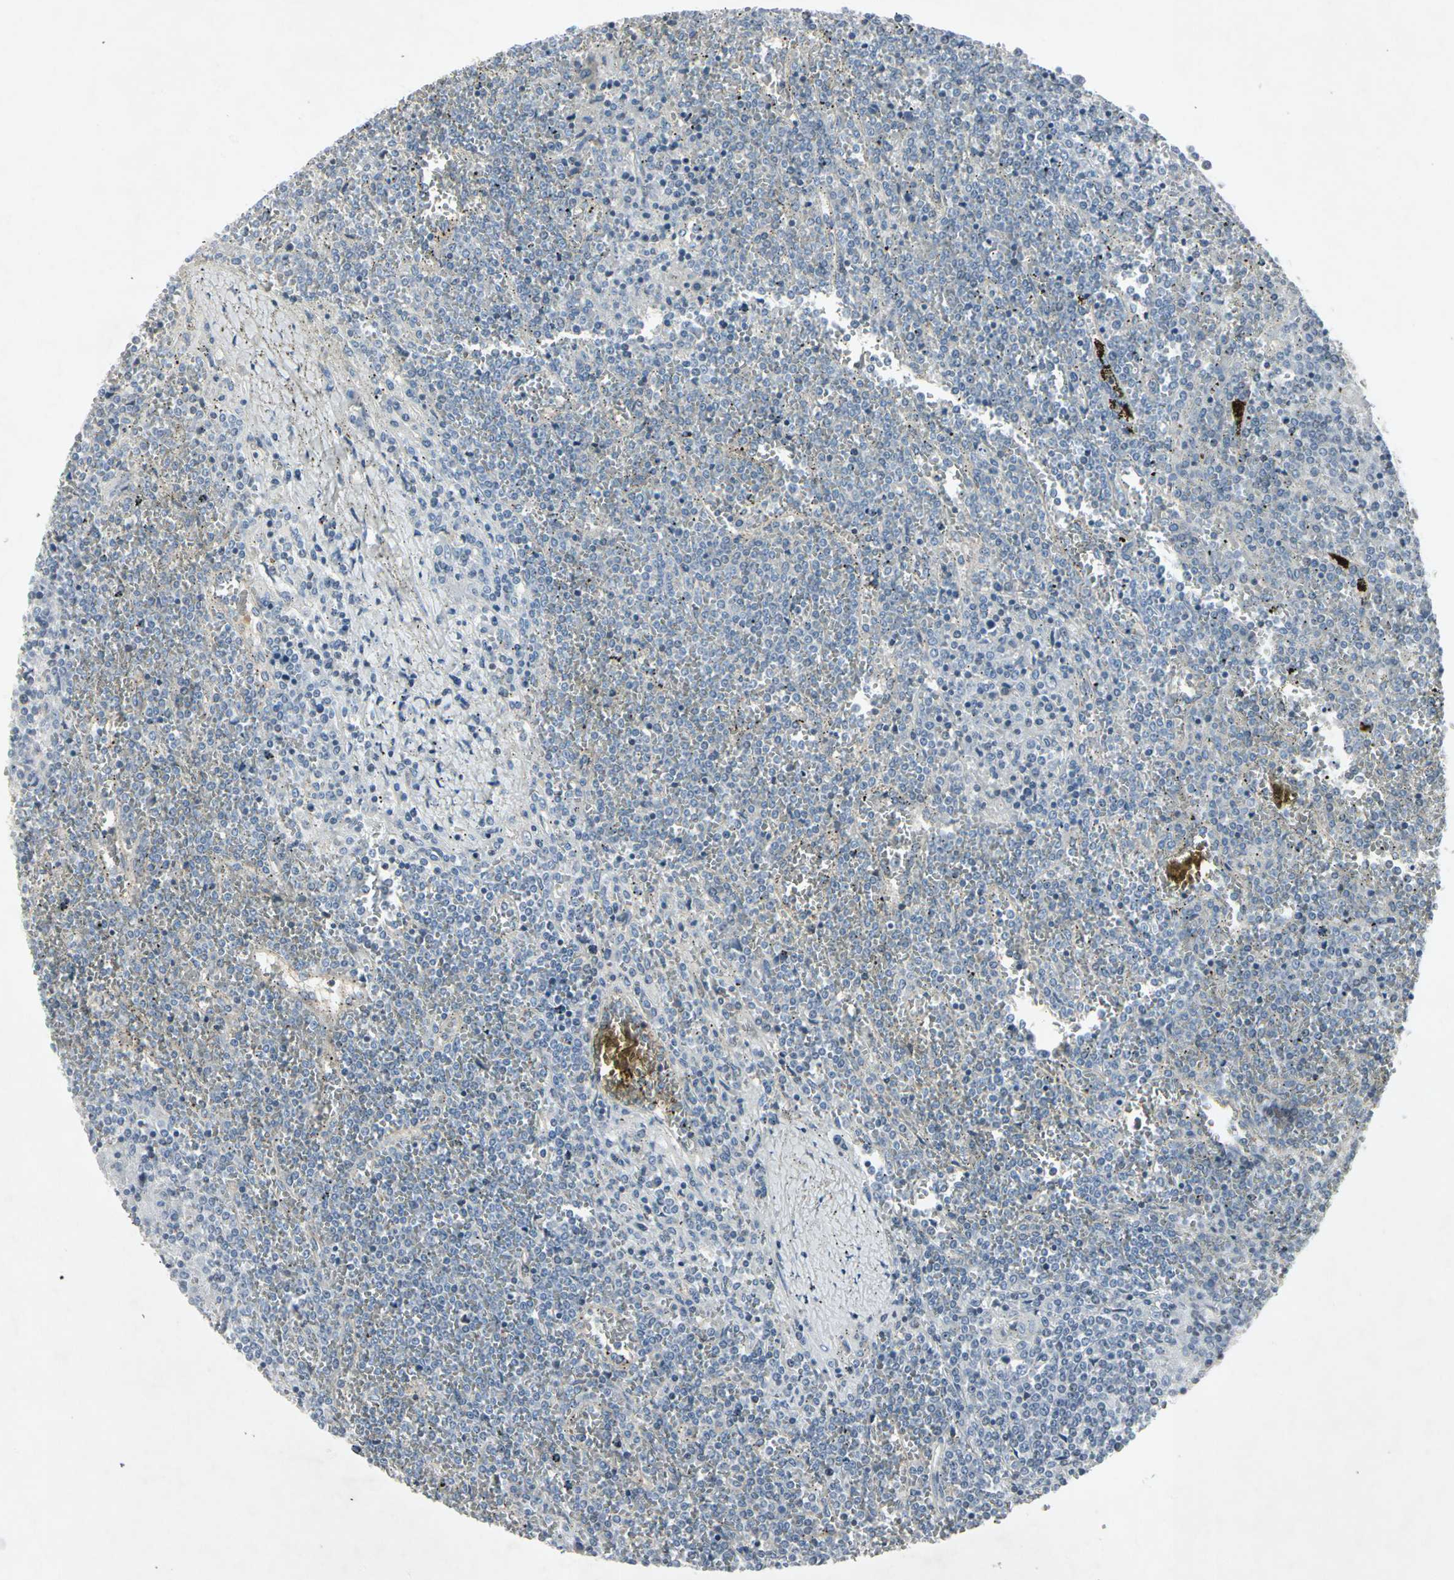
{"staining": {"intensity": "negative", "quantity": "none", "location": "none"}, "tissue": "lymphoma", "cell_type": "Tumor cells", "image_type": "cancer", "snomed": [{"axis": "morphology", "description": "Malignant lymphoma, non-Hodgkin's type, Low grade"}, {"axis": "topography", "description": "Spleen"}], "caption": "This histopathology image is of low-grade malignant lymphoma, non-Hodgkin's type stained with IHC to label a protein in brown with the nuclei are counter-stained blue. There is no expression in tumor cells. (Stains: DAB immunohistochemistry (IHC) with hematoxylin counter stain, Microscopy: brightfield microscopy at high magnification).", "gene": "TEK", "patient": {"sex": "female", "age": 19}}